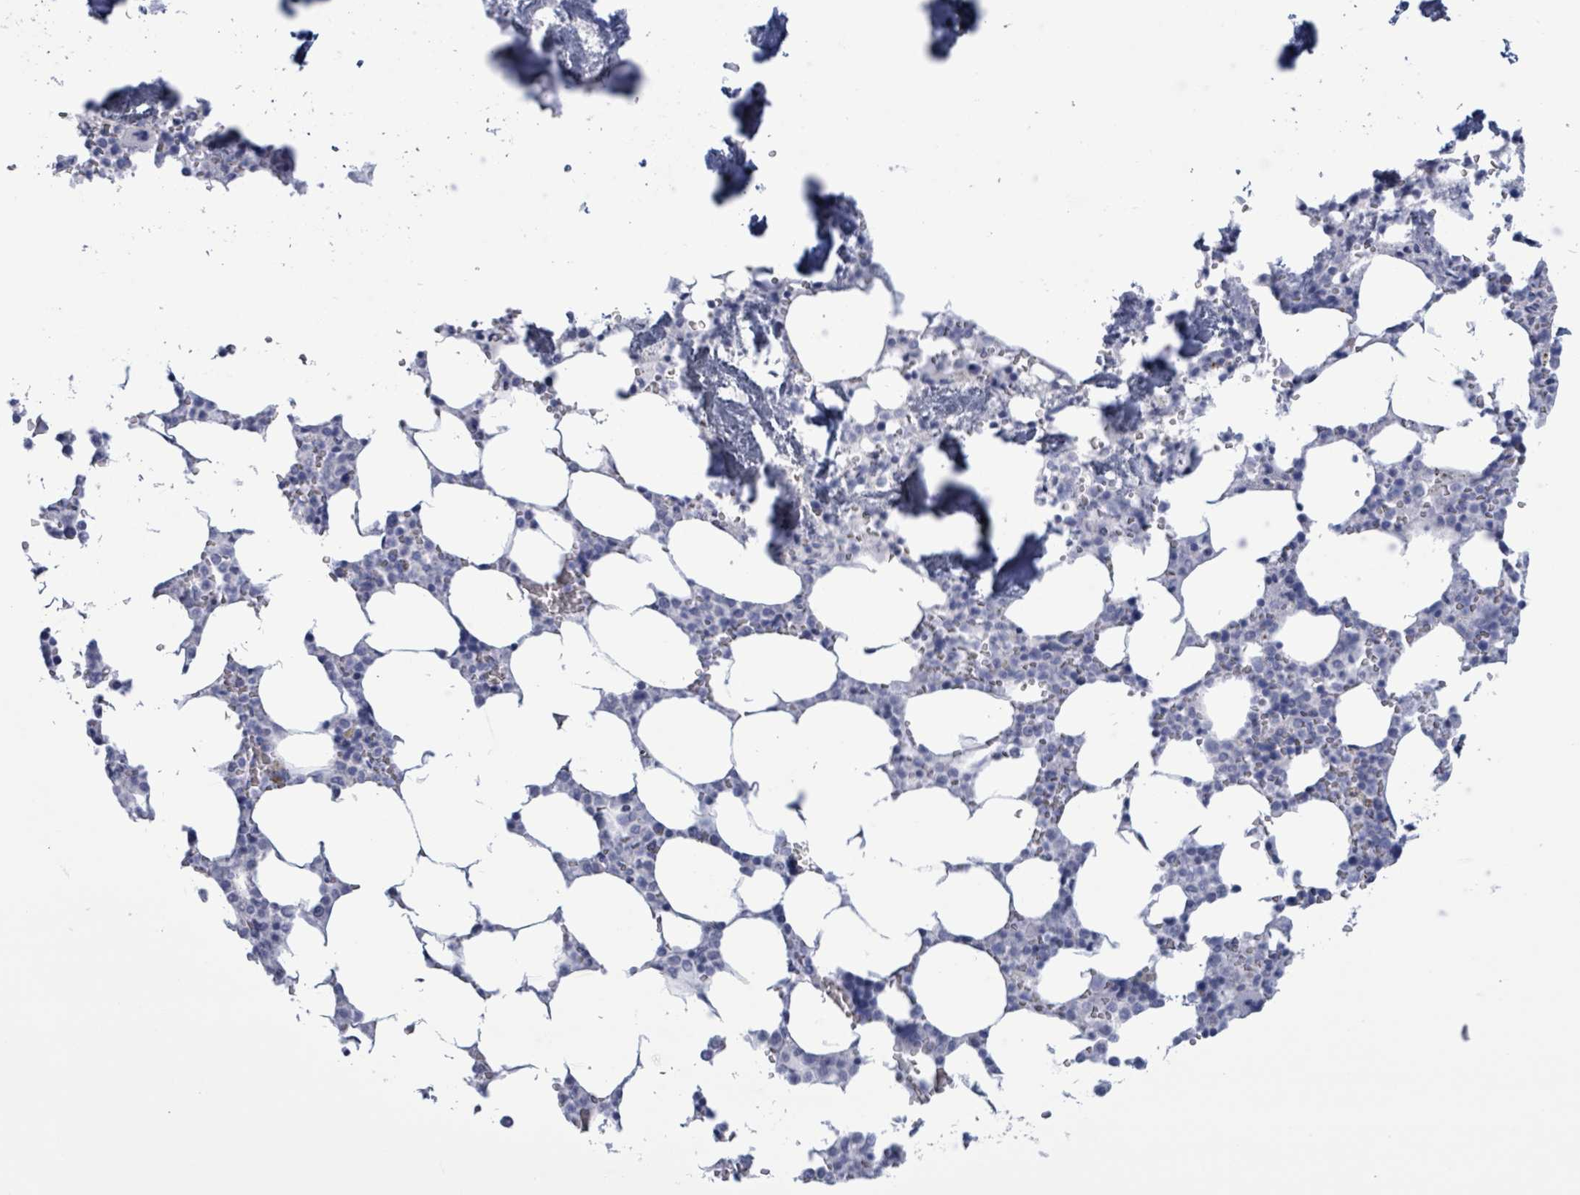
{"staining": {"intensity": "negative", "quantity": "none", "location": "none"}, "tissue": "bone marrow", "cell_type": "Hematopoietic cells", "image_type": "normal", "snomed": [{"axis": "morphology", "description": "Normal tissue, NOS"}, {"axis": "topography", "description": "Bone marrow"}], "caption": "Hematopoietic cells show no significant protein staining in normal bone marrow. (DAB (3,3'-diaminobenzidine) IHC visualized using brightfield microscopy, high magnification).", "gene": "NKX2", "patient": {"sex": "male", "age": 64}}